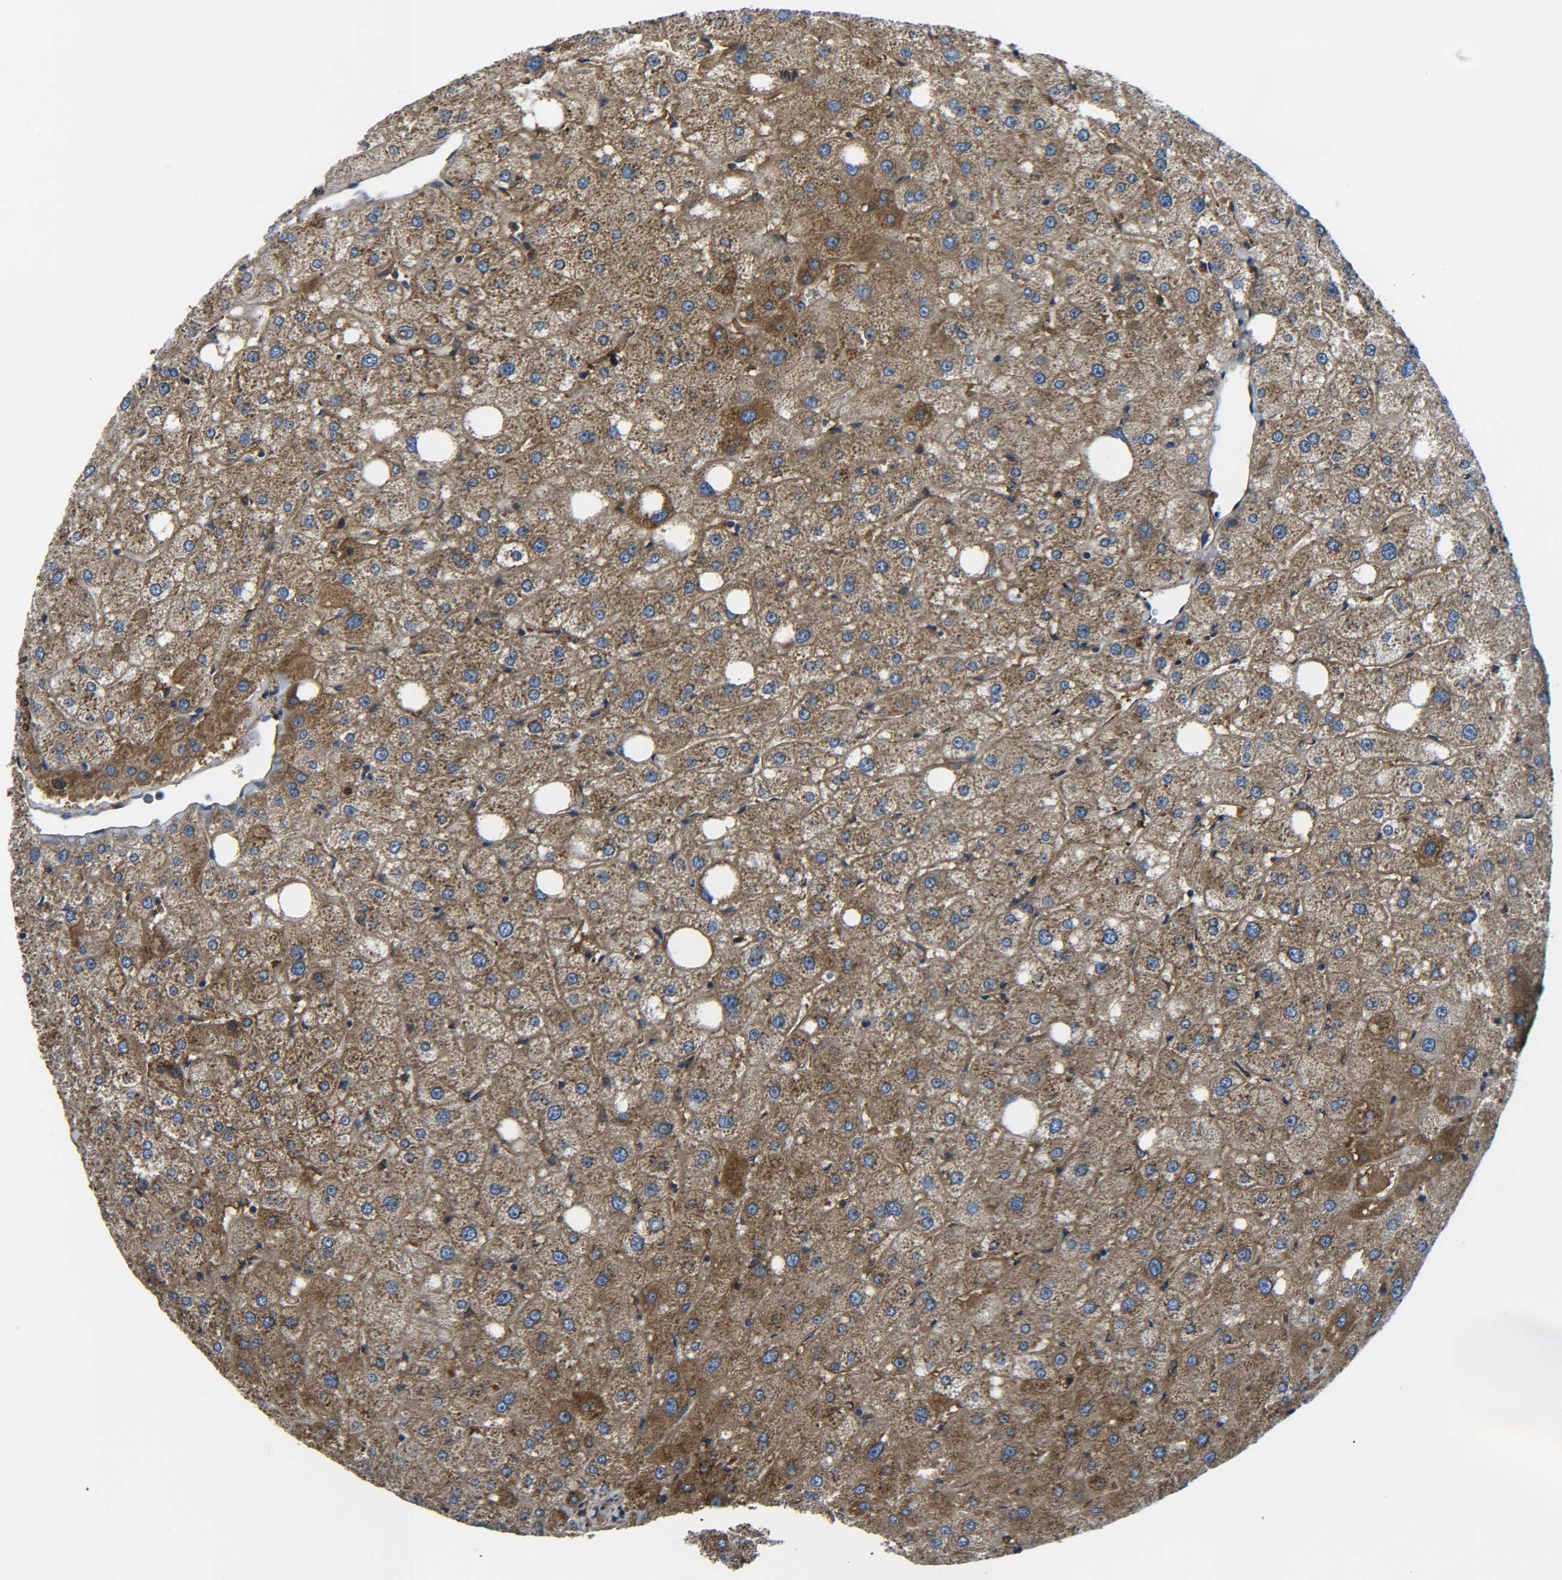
{"staining": {"intensity": "weak", "quantity": "<25%", "location": "cytoplasmic/membranous"}, "tissue": "liver", "cell_type": "Cholangiocytes", "image_type": "normal", "snomed": [{"axis": "morphology", "description": "Normal tissue, NOS"}, {"axis": "topography", "description": "Liver"}], "caption": "A high-resolution image shows immunohistochemistry staining of unremarkable liver, which displays no significant expression in cholangiocytes.", "gene": "PREB", "patient": {"sex": "male", "age": 73}}